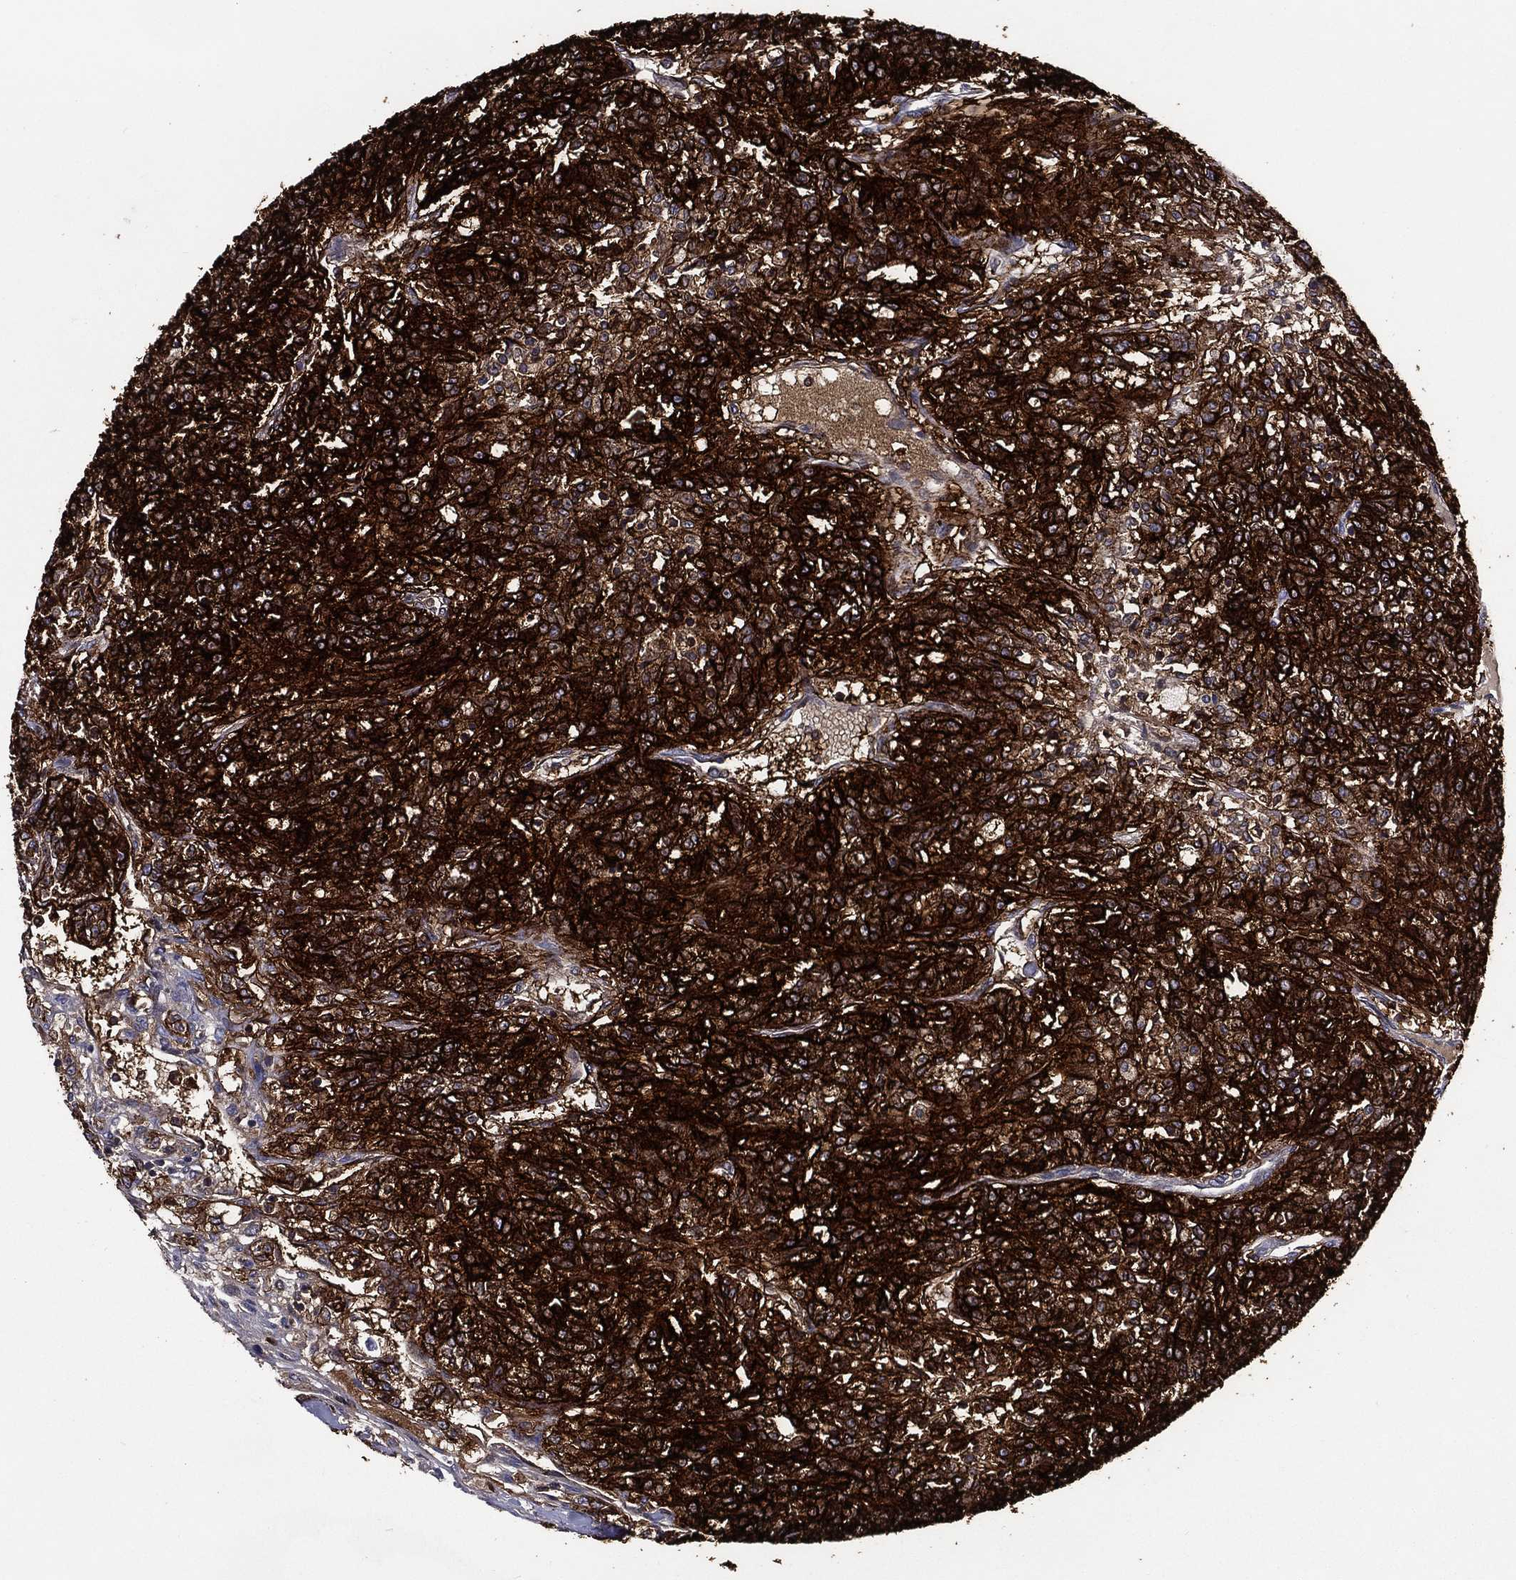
{"staining": {"intensity": "strong", "quantity": ">75%", "location": "cytoplasmic/membranous"}, "tissue": "renal cancer", "cell_type": "Tumor cells", "image_type": "cancer", "snomed": [{"axis": "morphology", "description": "Adenocarcinoma, NOS"}, {"axis": "topography", "description": "Kidney"}], "caption": "Adenocarcinoma (renal) tissue demonstrates strong cytoplasmic/membranous expression in about >75% of tumor cells", "gene": "ACE2", "patient": {"sex": "female", "age": 63}}